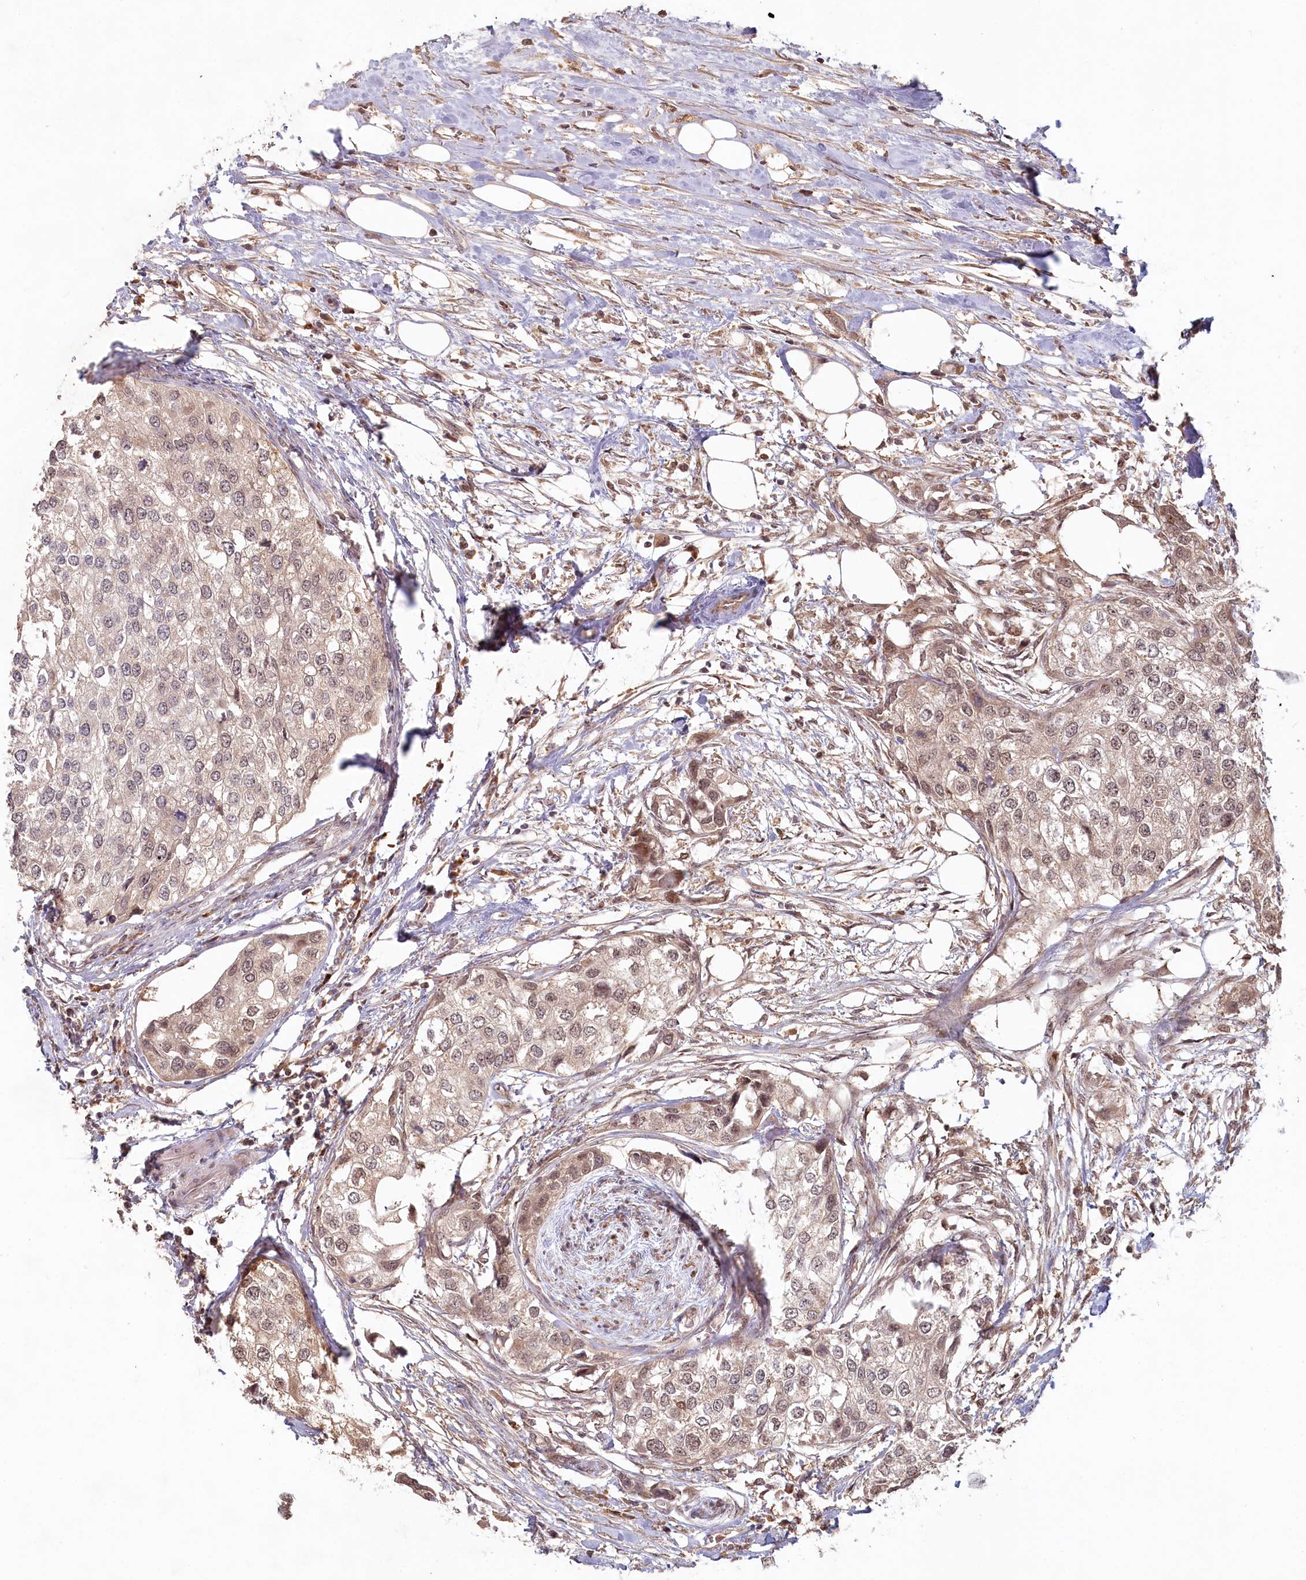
{"staining": {"intensity": "weak", "quantity": "<25%", "location": "nuclear"}, "tissue": "urothelial cancer", "cell_type": "Tumor cells", "image_type": "cancer", "snomed": [{"axis": "morphology", "description": "Urothelial carcinoma, High grade"}, {"axis": "topography", "description": "Urinary bladder"}], "caption": "Micrograph shows no significant protein positivity in tumor cells of urothelial cancer.", "gene": "WAPL", "patient": {"sex": "male", "age": 64}}